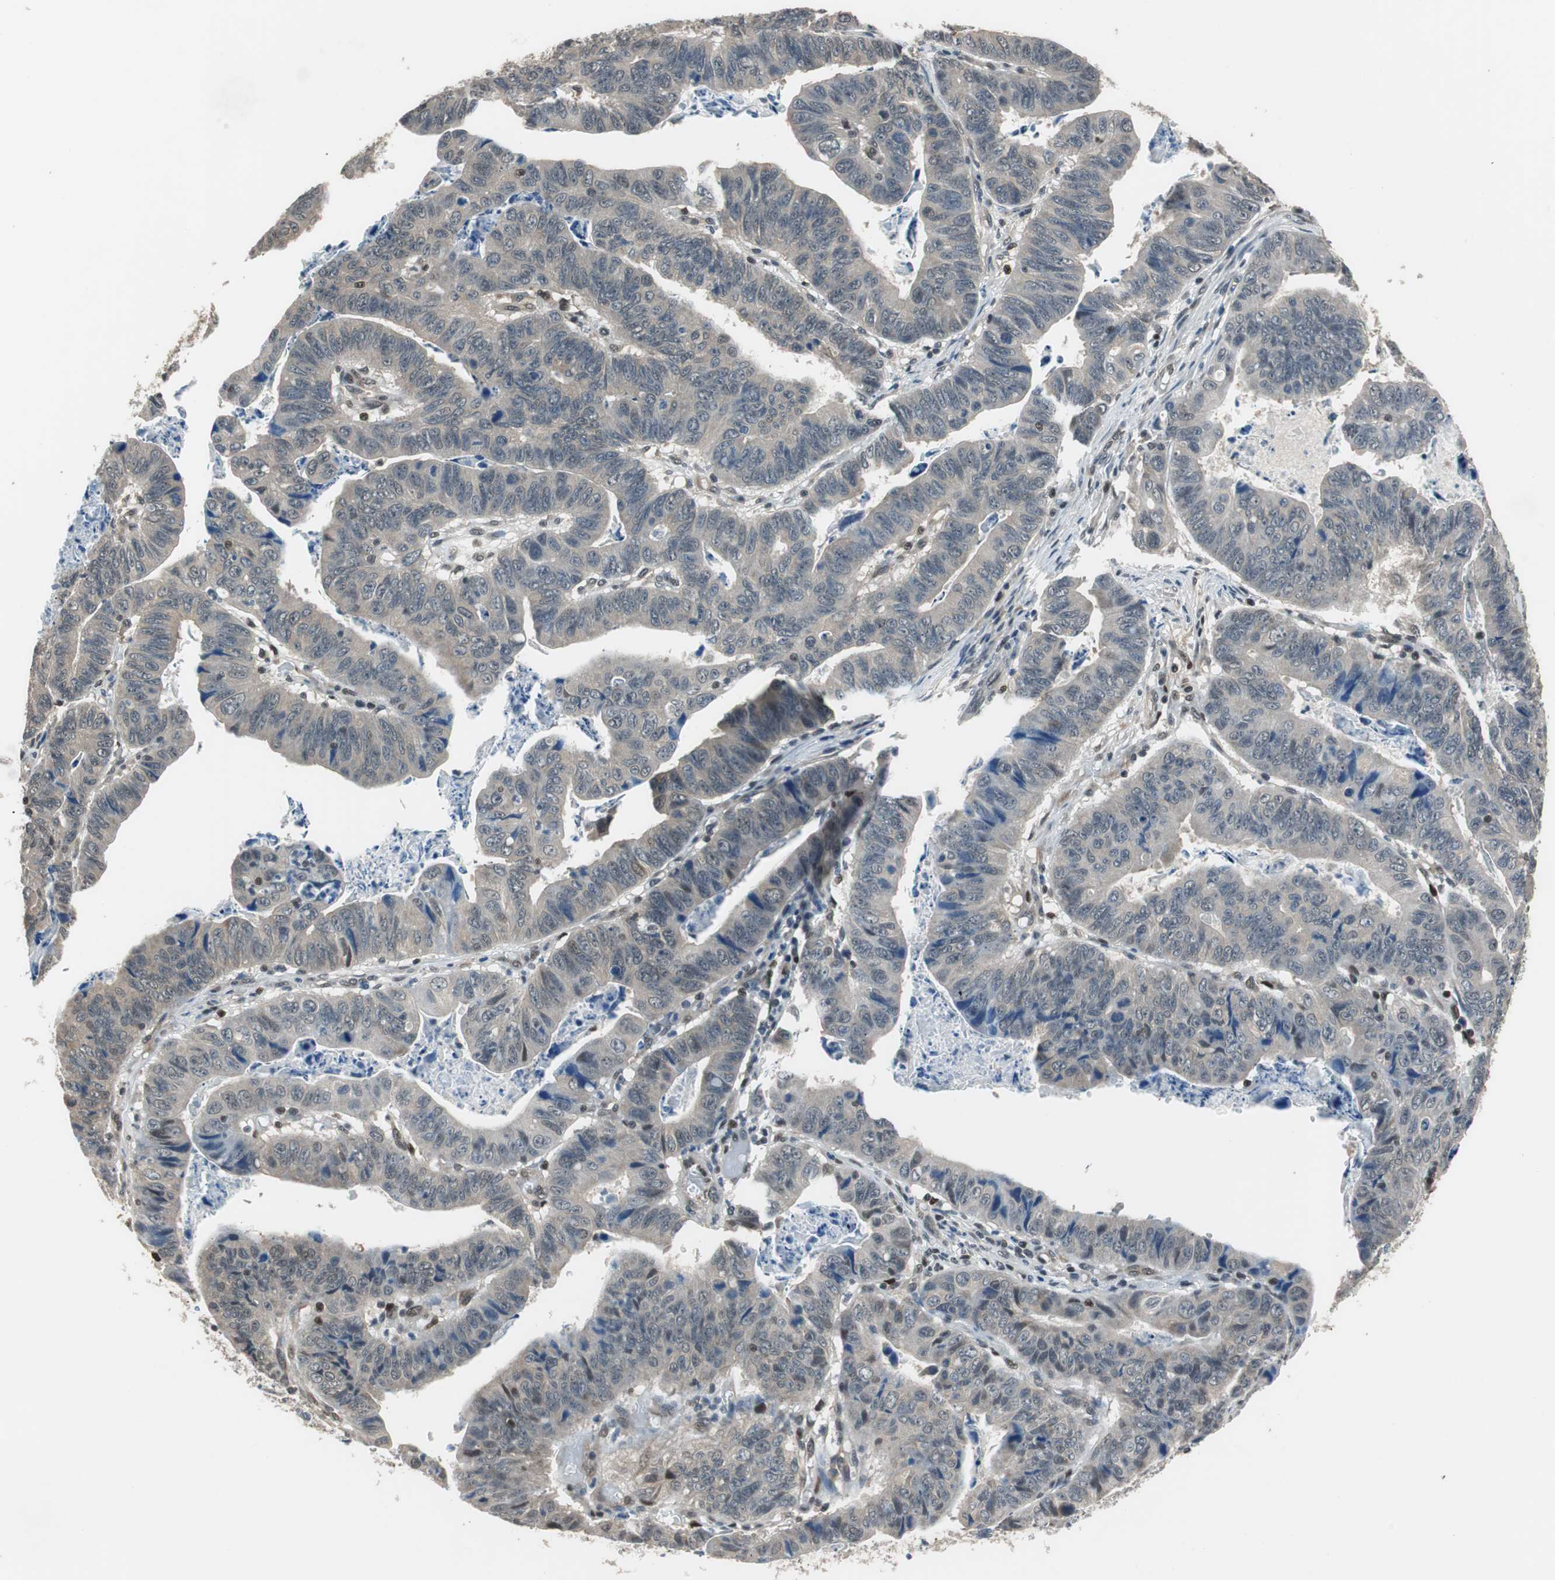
{"staining": {"intensity": "weak", "quantity": "<25%", "location": "cytoplasmic/membranous"}, "tissue": "stomach cancer", "cell_type": "Tumor cells", "image_type": "cancer", "snomed": [{"axis": "morphology", "description": "Adenocarcinoma, NOS"}, {"axis": "topography", "description": "Stomach, lower"}], "caption": "Adenocarcinoma (stomach) was stained to show a protein in brown. There is no significant expression in tumor cells. (DAB IHC visualized using brightfield microscopy, high magnification).", "gene": "MAFB", "patient": {"sex": "male", "age": 77}}